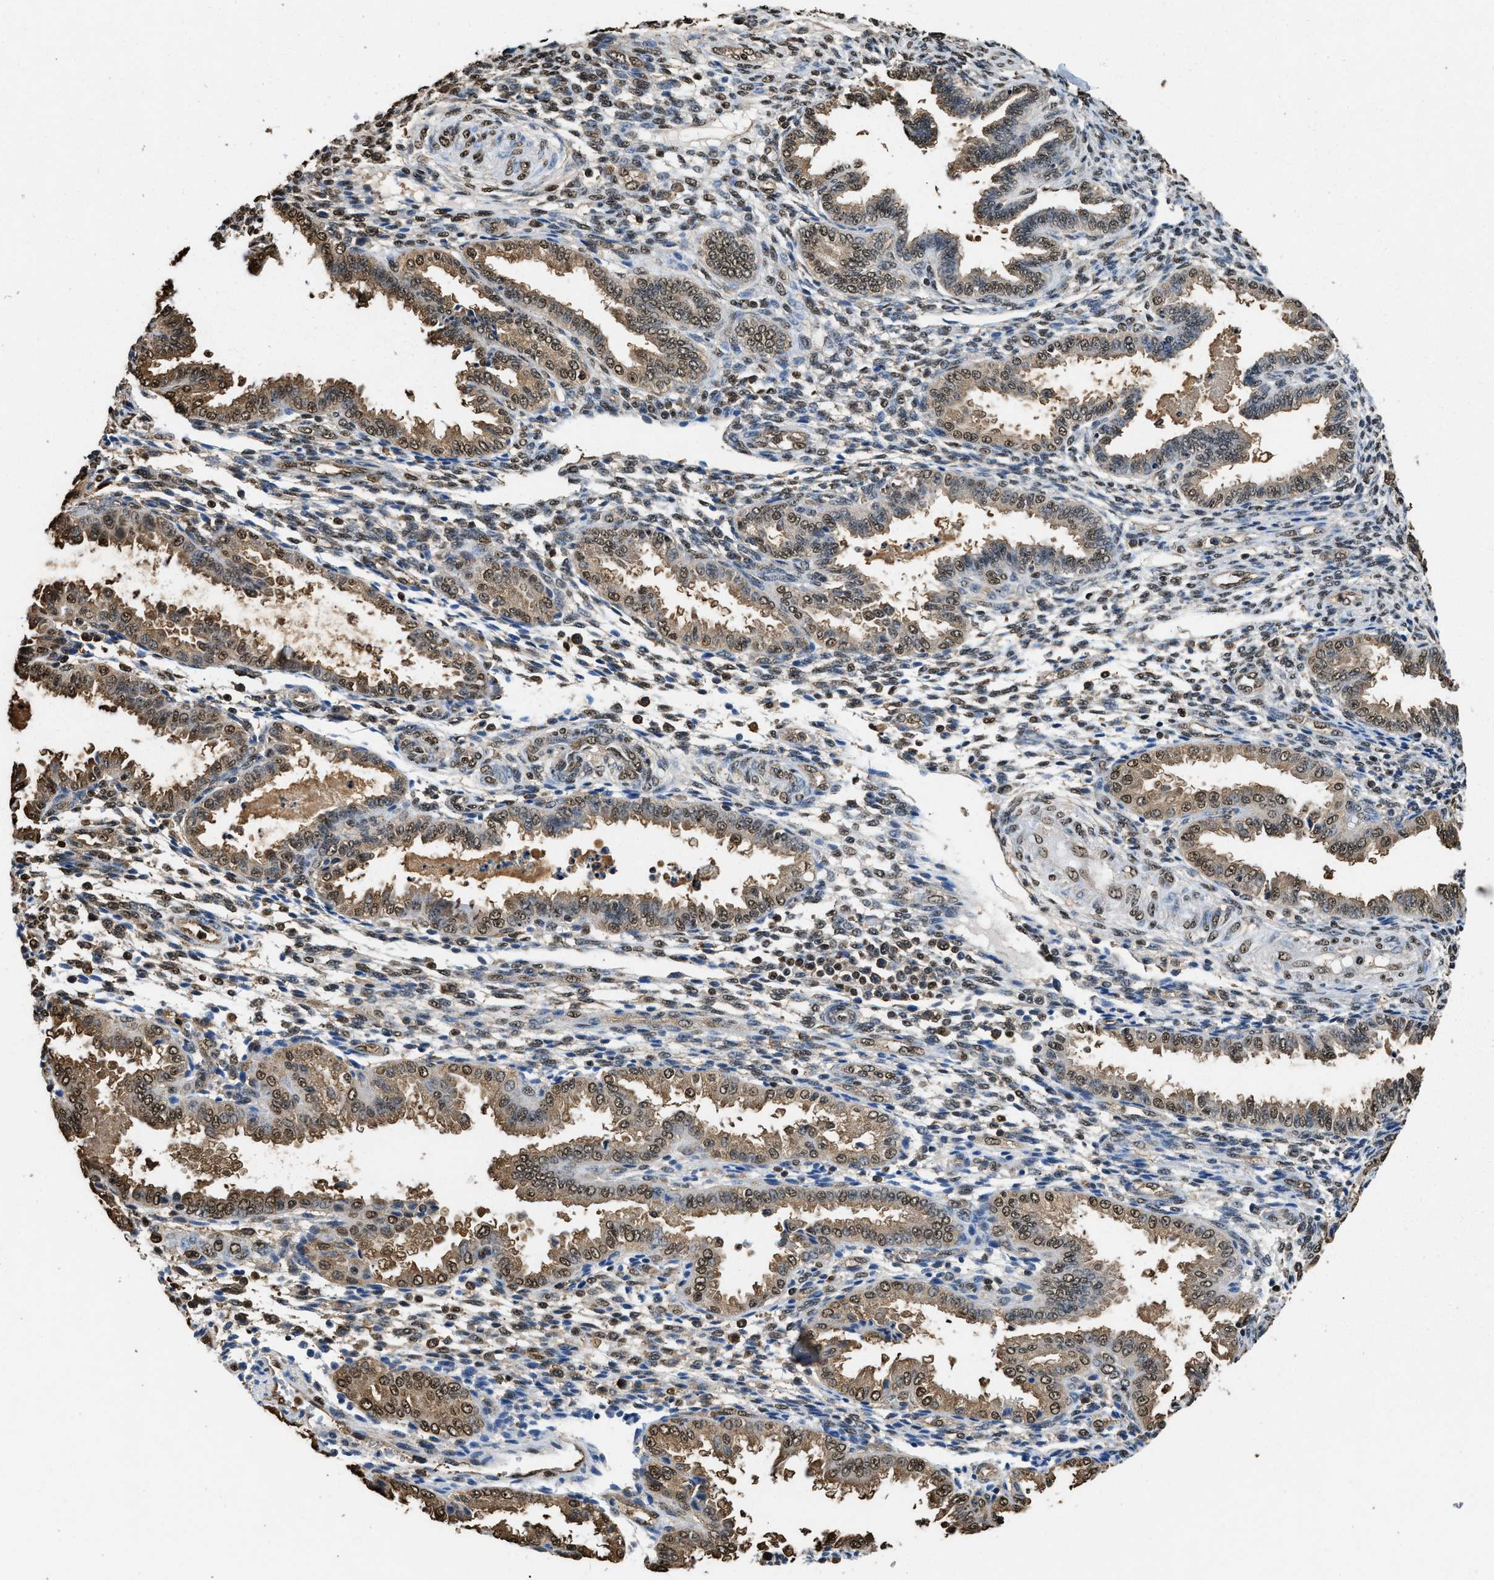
{"staining": {"intensity": "moderate", "quantity": "25%-75%", "location": "nuclear"}, "tissue": "endometrium", "cell_type": "Cells in endometrial stroma", "image_type": "normal", "snomed": [{"axis": "morphology", "description": "Normal tissue, NOS"}, {"axis": "topography", "description": "Endometrium"}], "caption": "Immunohistochemistry (IHC) of normal endometrium demonstrates medium levels of moderate nuclear expression in approximately 25%-75% of cells in endometrial stroma.", "gene": "GAPDH", "patient": {"sex": "female", "age": 33}}